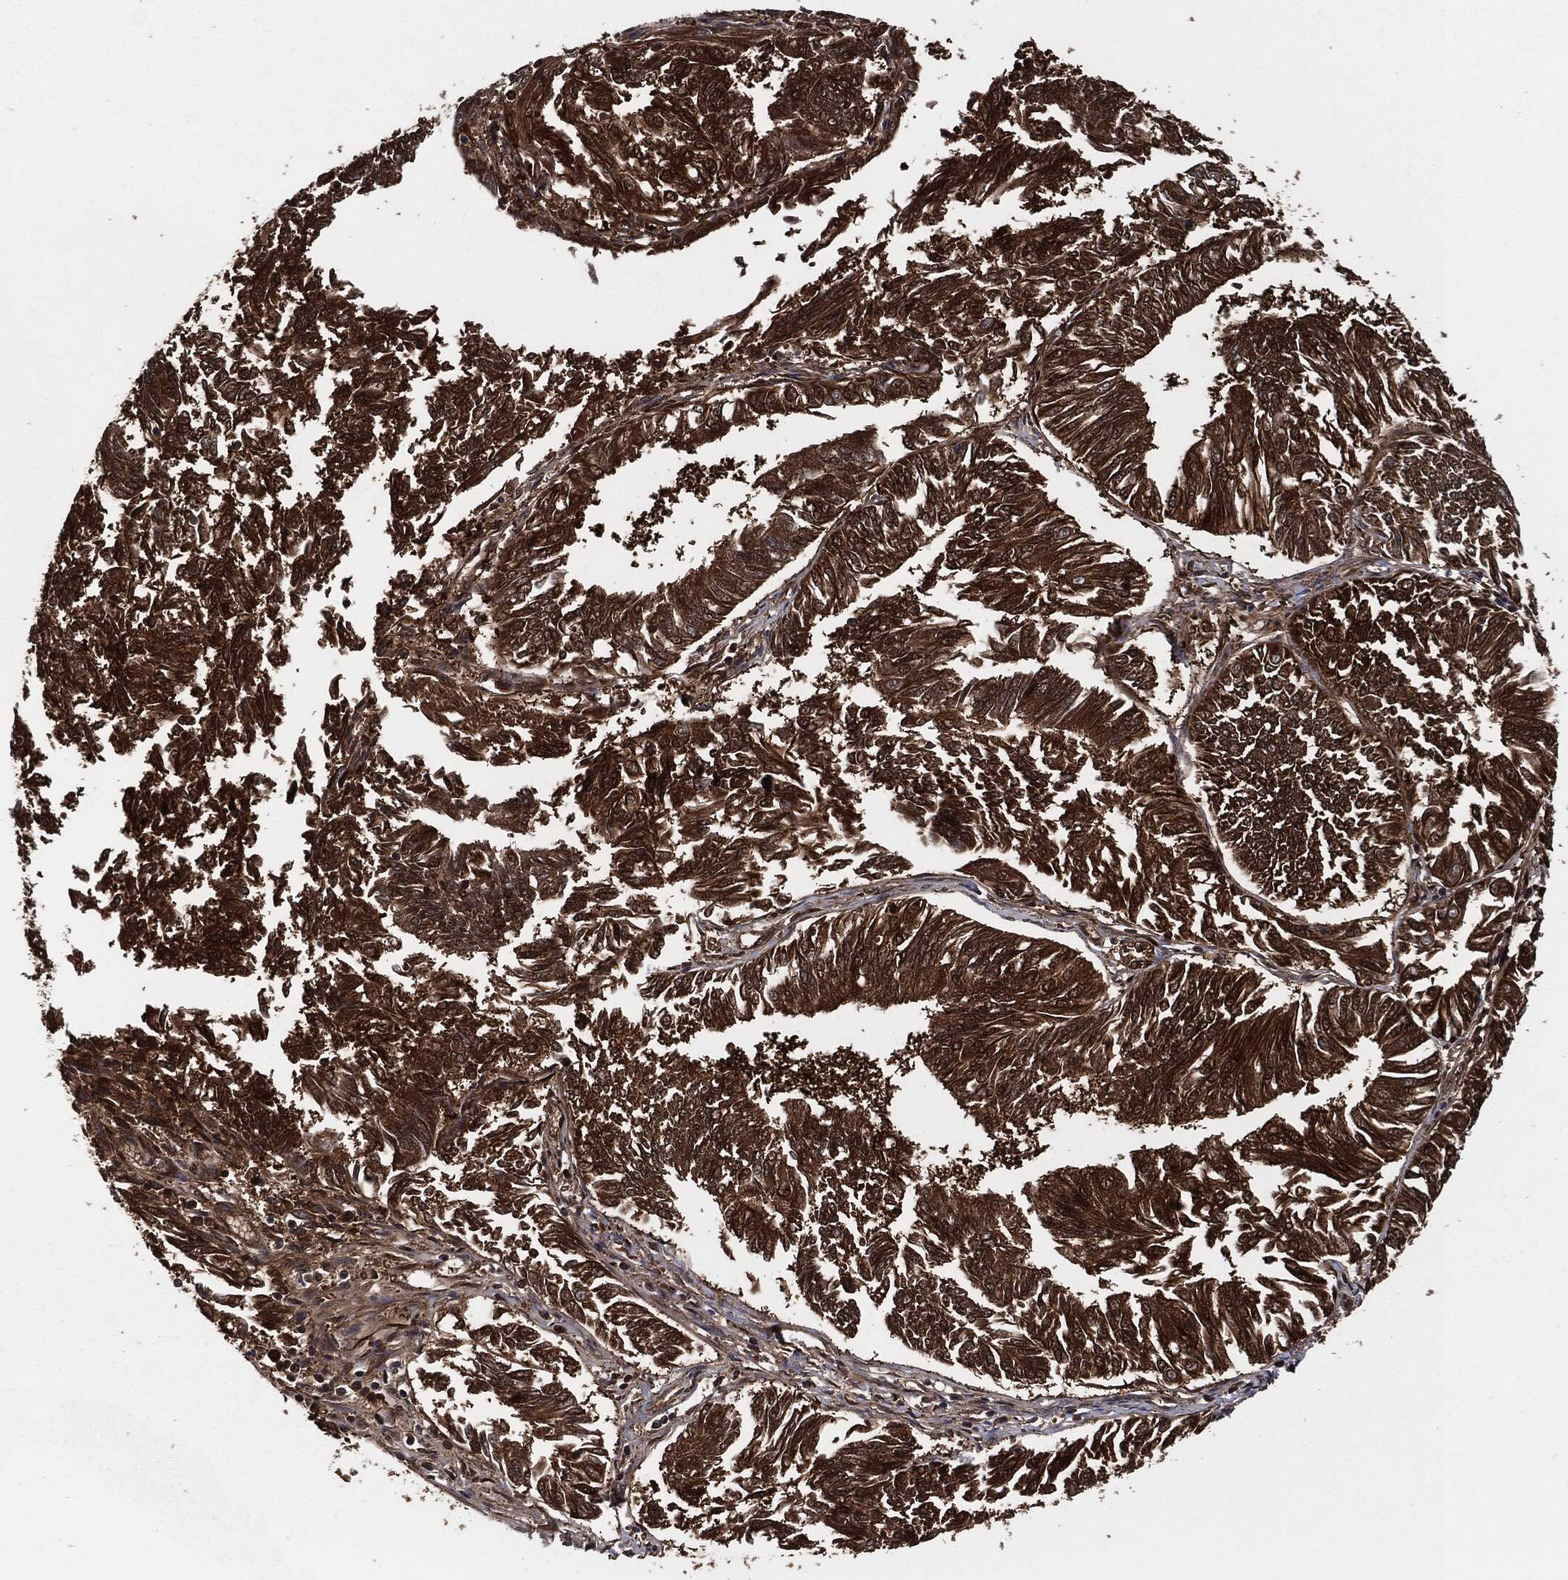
{"staining": {"intensity": "strong", "quantity": ">75%", "location": "cytoplasmic/membranous"}, "tissue": "endometrial cancer", "cell_type": "Tumor cells", "image_type": "cancer", "snomed": [{"axis": "morphology", "description": "Adenocarcinoma, NOS"}, {"axis": "topography", "description": "Endometrium"}], "caption": "Brown immunohistochemical staining in human adenocarcinoma (endometrial) reveals strong cytoplasmic/membranous staining in about >75% of tumor cells.", "gene": "XPNPEP1", "patient": {"sex": "female", "age": 58}}